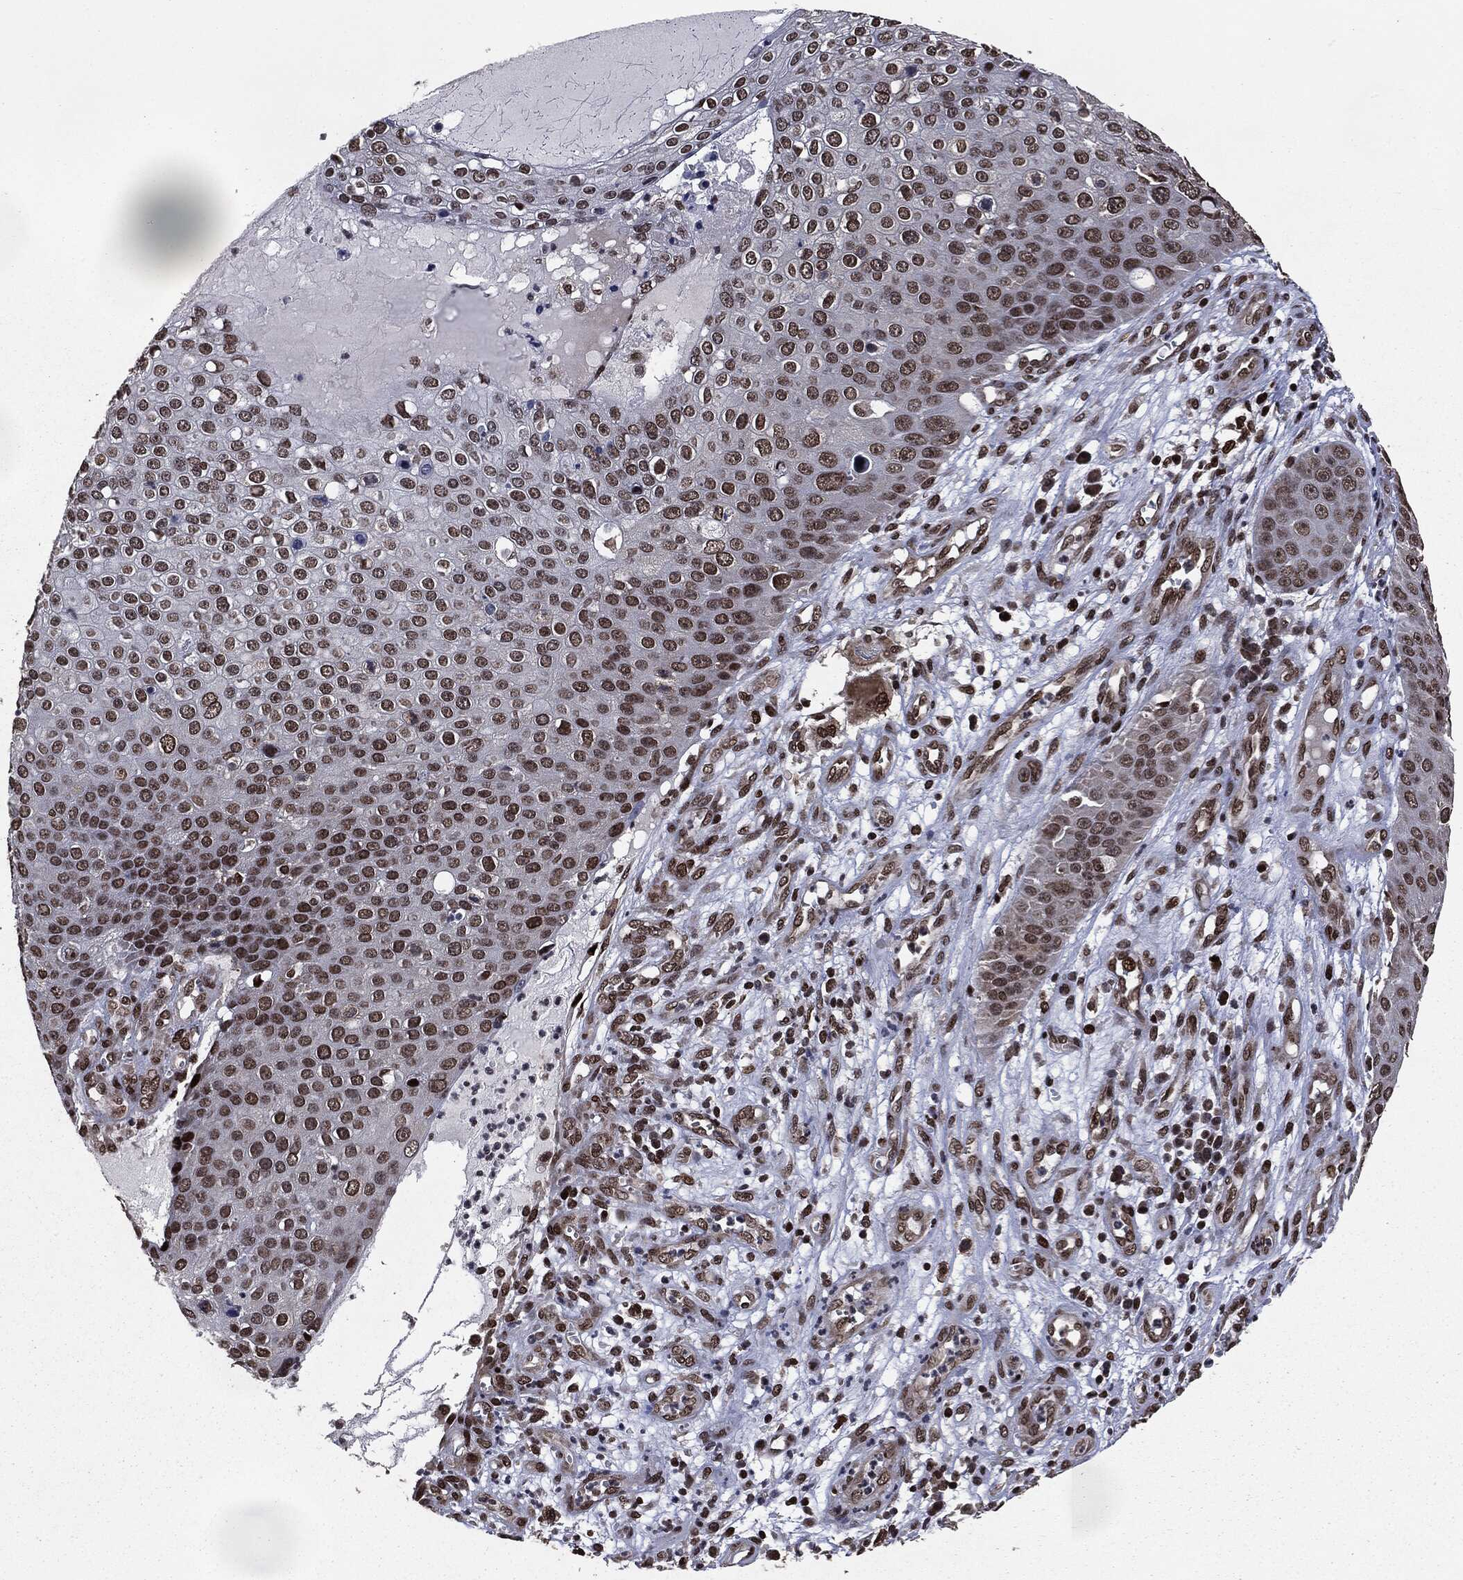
{"staining": {"intensity": "strong", "quantity": "25%-75%", "location": "nuclear"}, "tissue": "skin cancer", "cell_type": "Tumor cells", "image_type": "cancer", "snomed": [{"axis": "morphology", "description": "Squamous cell carcinoma, NOS"}, {"axis": "topography", "description": "Skin"}], "caption": "A high-resolution photomicrograph shows IHC staining of skin cancer (squamous cell carcinoma), which shows strong nuclear positivity in approximately 25%-75% of tumor cells.", "gene": "DVL2", "patient": {"sex": "male", "age": 71}}